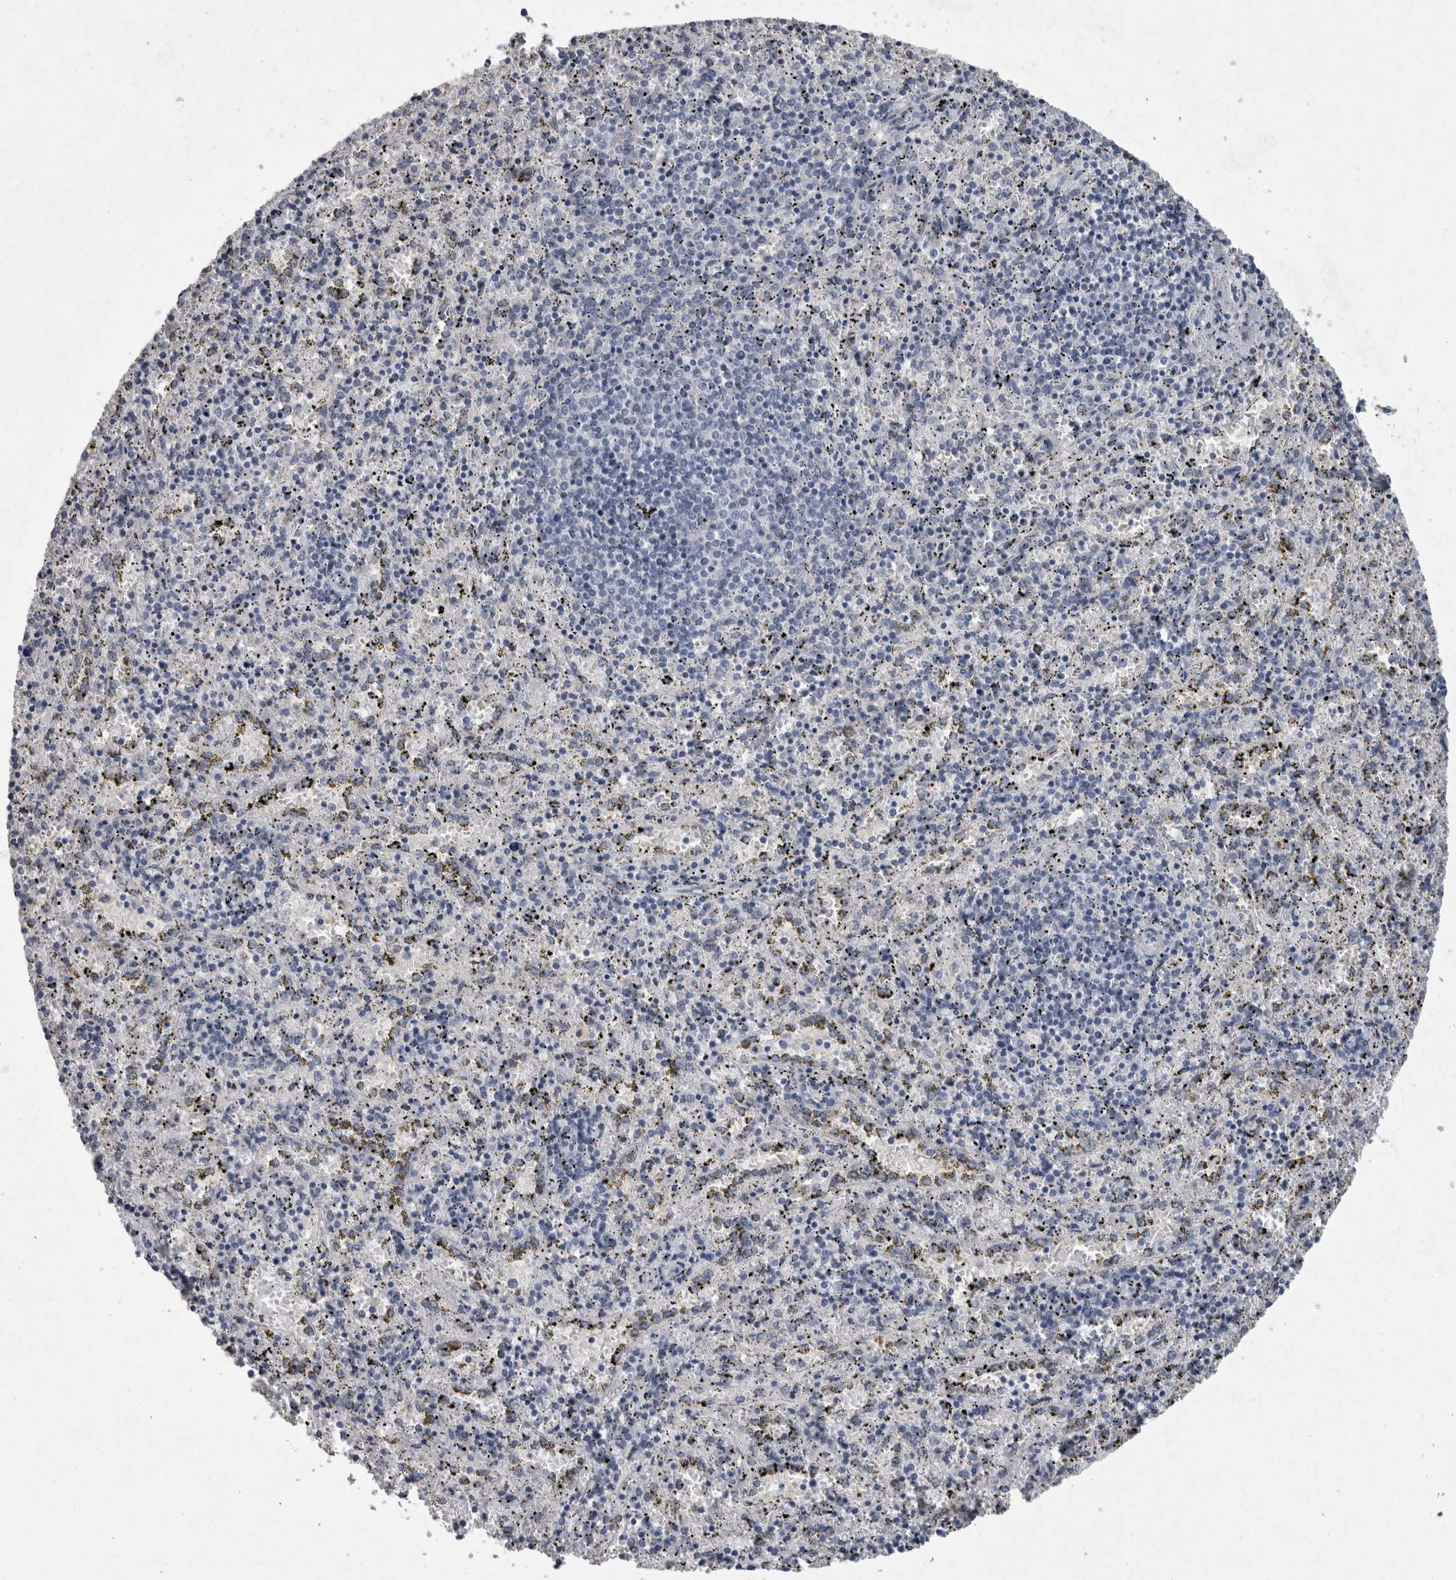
{"staining": {"intensity": "negative", "quantity": "none", "location": "none"}, "tissue": "spleen", "cell_type": "Cells in red pulp", "image_type": "normal", "snomed": [{"axis": "morphology", "description": "Normal tissue, NOS"}, {"axis": "topography", "description": "Spleen"}], "caption": "A high-resolution micrograph shows IHC staining of unremarkable spleen, which displays no significant positivity in cells in red pulp.", "gene": "PDX1", "patient": {"sex": "male", "age": 11}}